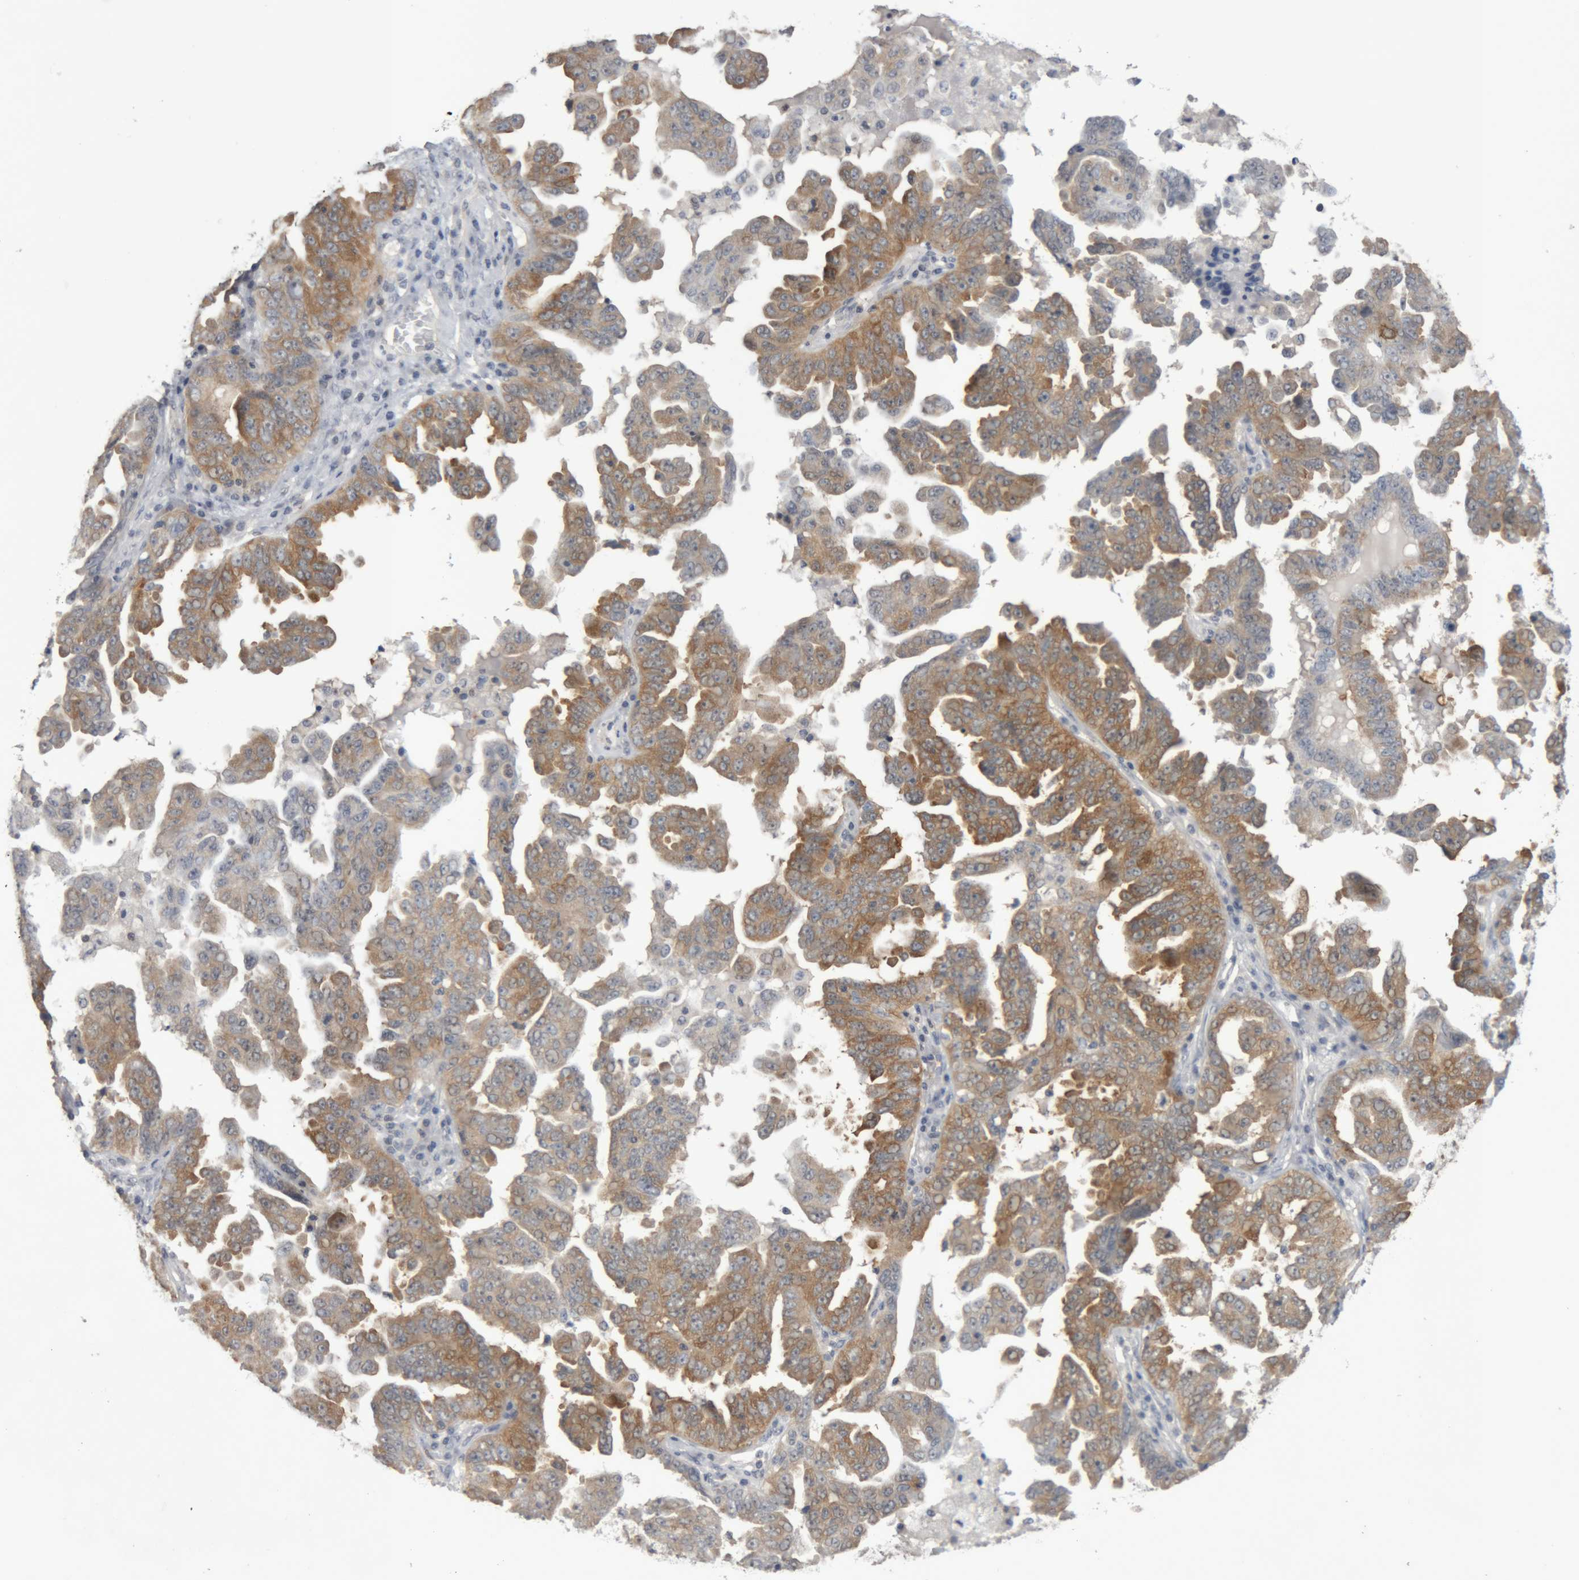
{"staining": {"intensity": "moderate", "quantity": ">75%", "location": "cytoplasmic/membranous"}, "tissue": "ovarian cancer", "cell_type": "Tumor cells", "image_type": "cancer", "snomed": [{"axis": "morphology", "description": "Carcinoma, endometroid"}, {"axis": "topography", "description": "Ovary"}], "caption": "Immunohistochemical staining of ovarian endometroid carcinoma shows medium levels of moderate cytoplasmic/membranous staining in about >75% of tumor cells.", "gene": "NFATC2", "patient": {"sex": "female", "age": 62}}